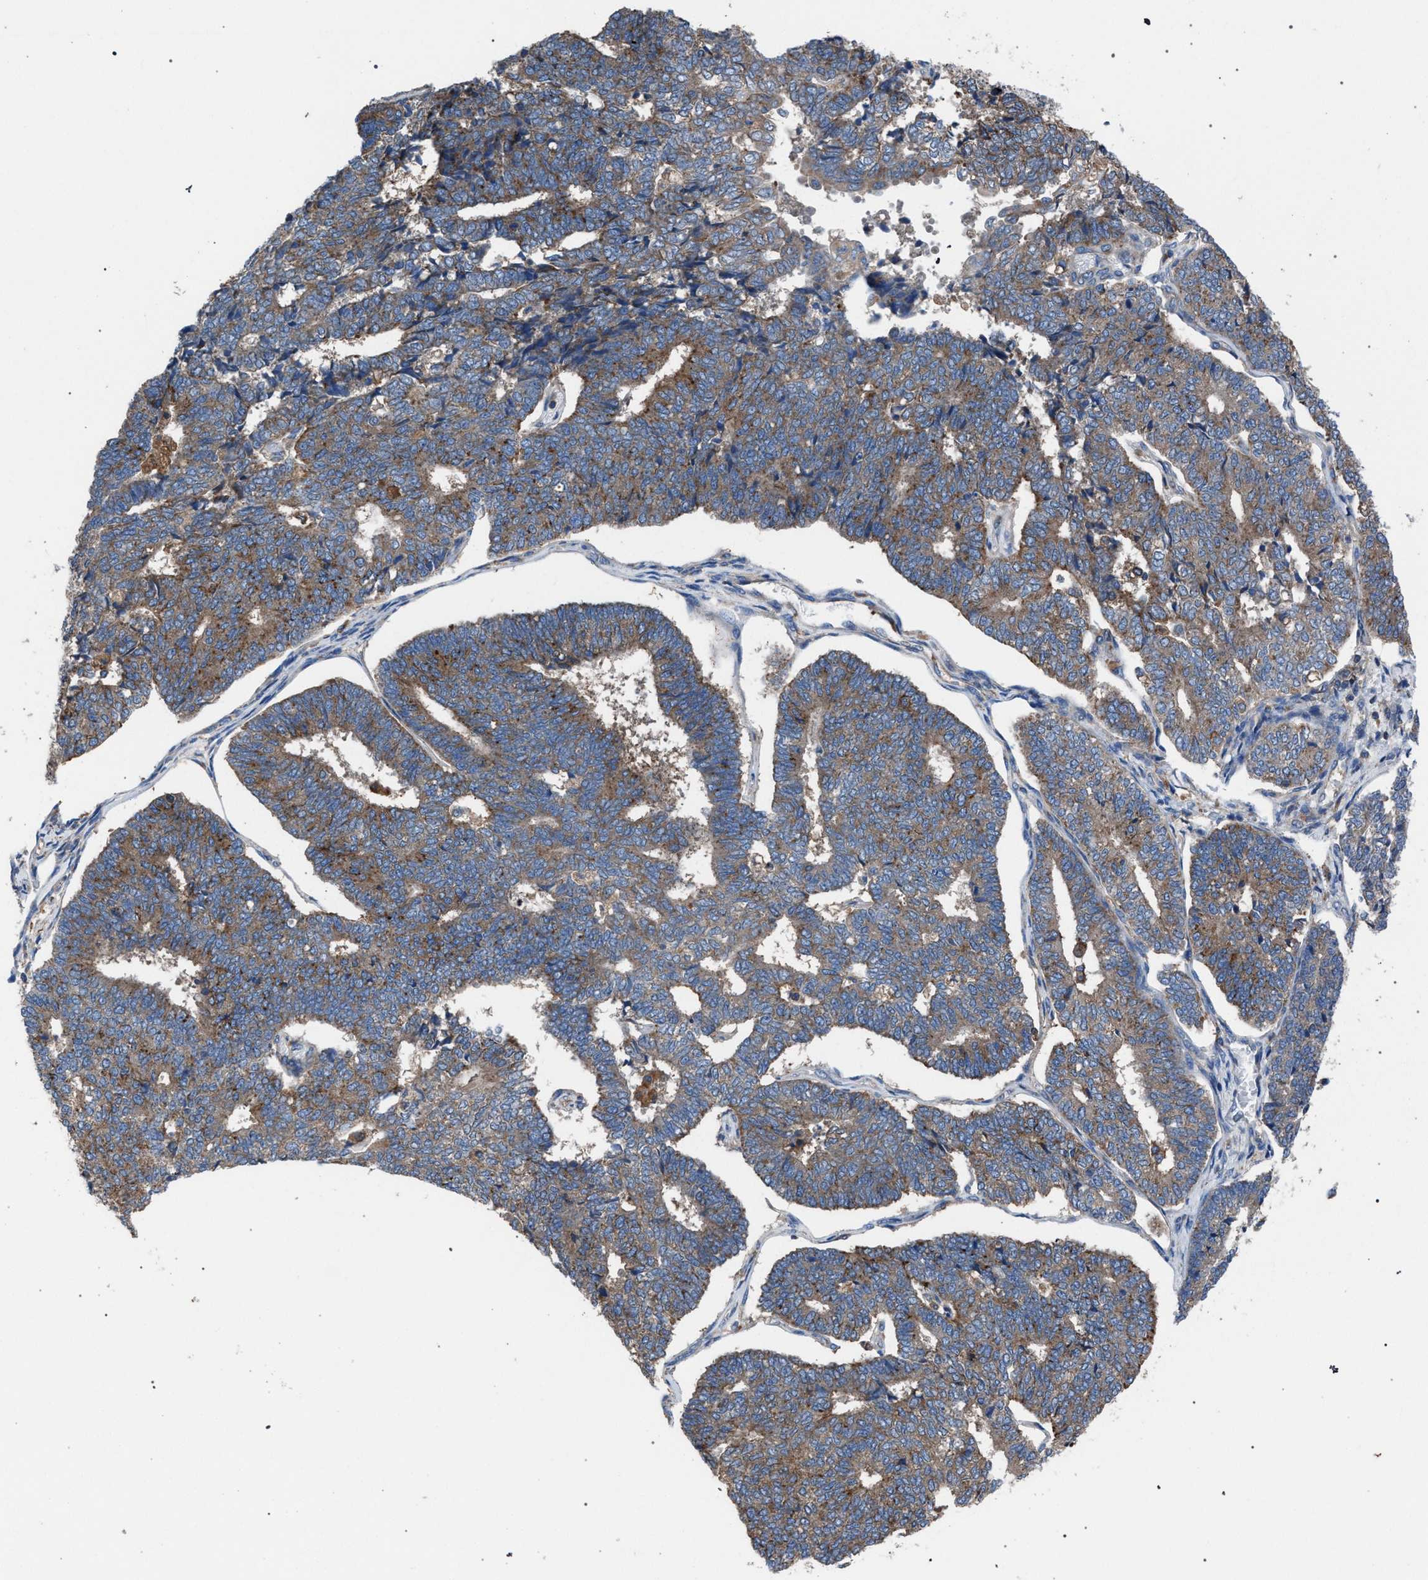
{"staining": {"intensity": "moderate", "quantity": ">75%", "location": "cytoplasmic/membranous"}, "tissue": "endometrial cancer", "cell_type": "Tumor cells", "image_type": "cancer", "snomed": [{"axis": "morphology", "description": "Adenocarcinoma, NOS"}, {"axis": "topography", "description": "Endometrium"}], "caption": "Endometrial cancer (adenocarcinoma) was stained to show a protein in brown. There is medium levels of moderate cytoplasmic/membranous expression in about >75% of tumor cells.", "gene": "ATP6V0A1", "patient": {"sex": "female", "age": 70}}